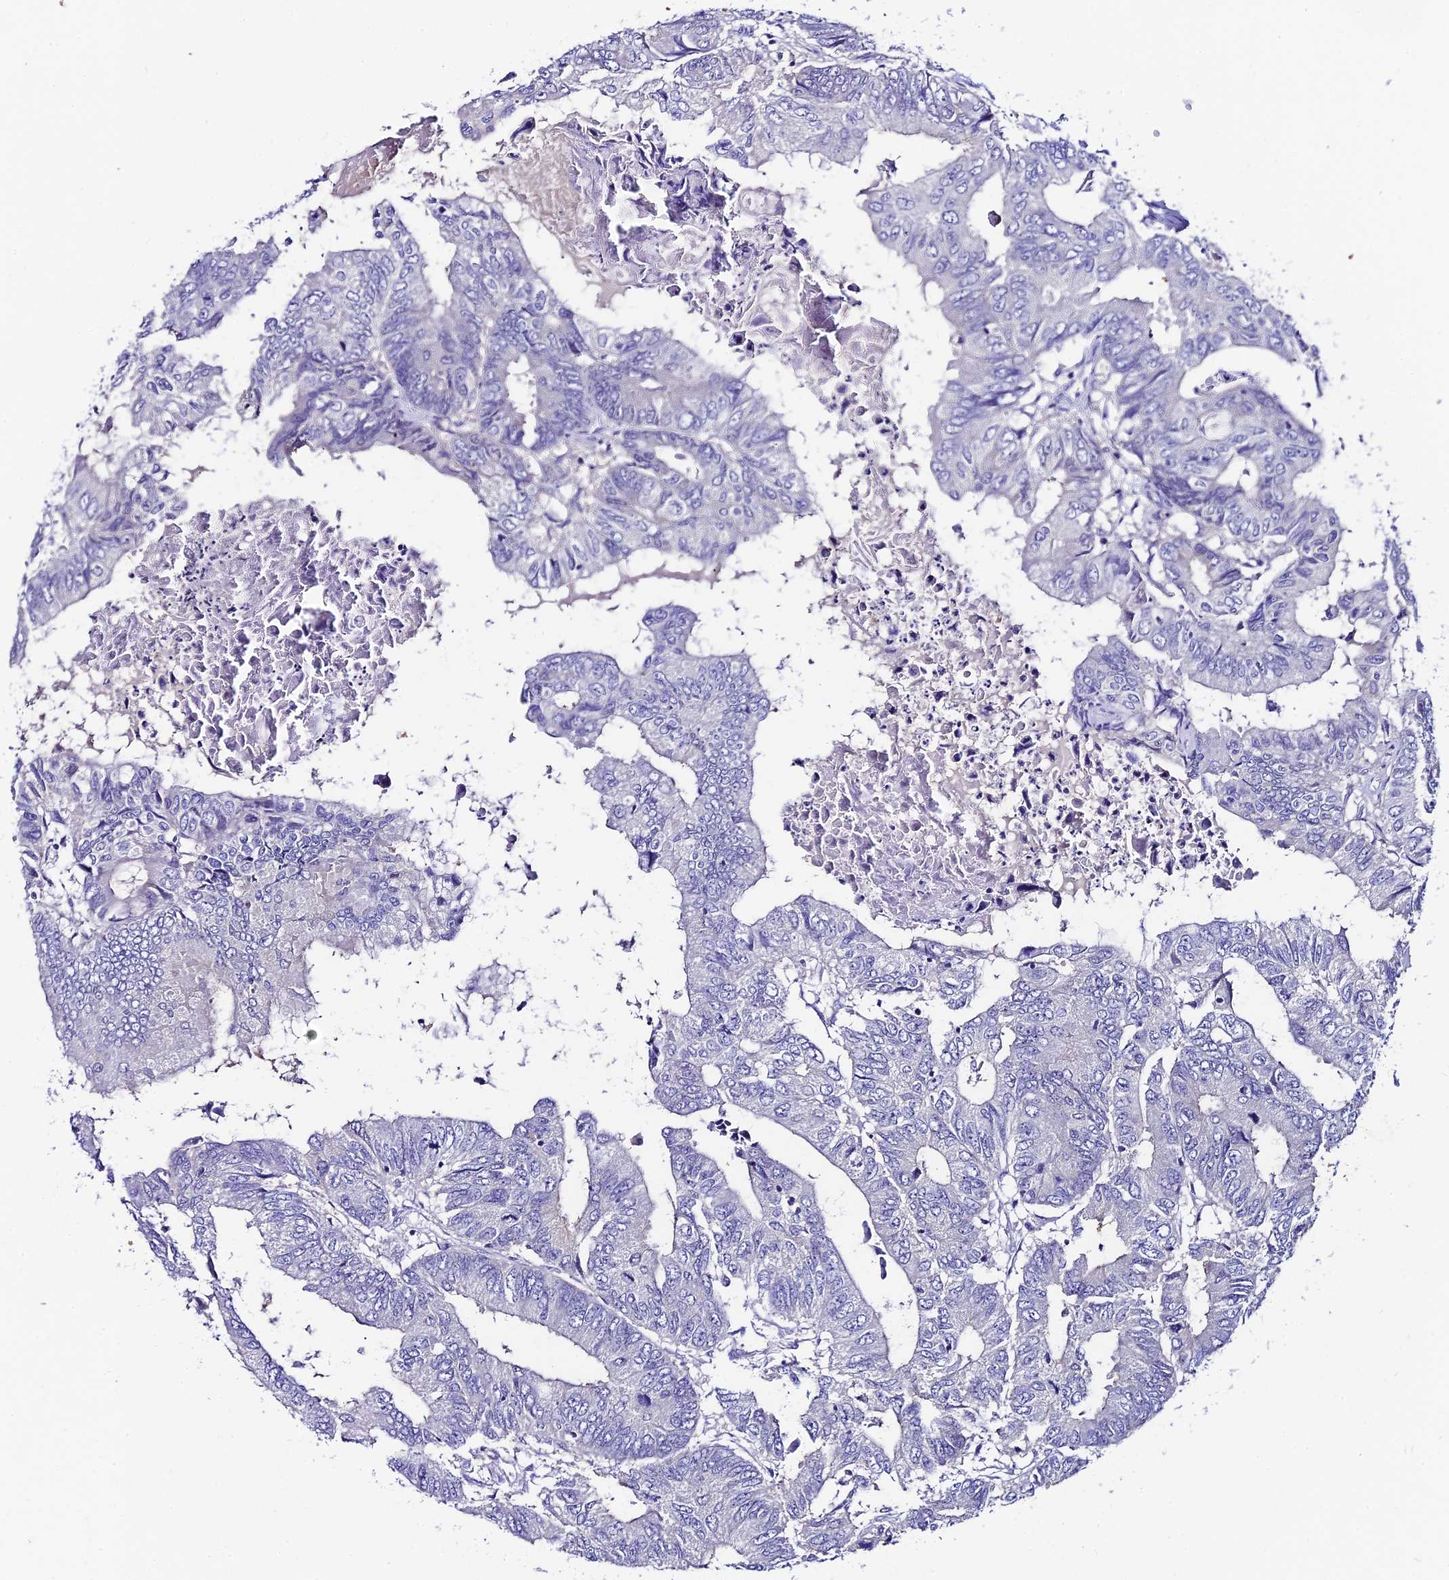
{"staining": {"intensity": "negative", "quantity": "none", "location": "none"}, "tissue": "colorectal cancer", "cell_type": "Tumor cells", "image_type": "cancer", "snomed": [{"axis": "morphology", "description": "Adenocarcinoma, NOS"}, {"axis": "topography", "description": "Colon"}], "caption": "Colorectal adenocarcinoma was stained to show a protein in brown. There is no significant expression in tumor cells.", "gene": "DUSP29", "patient": {"sex": "male", "age": 85}}